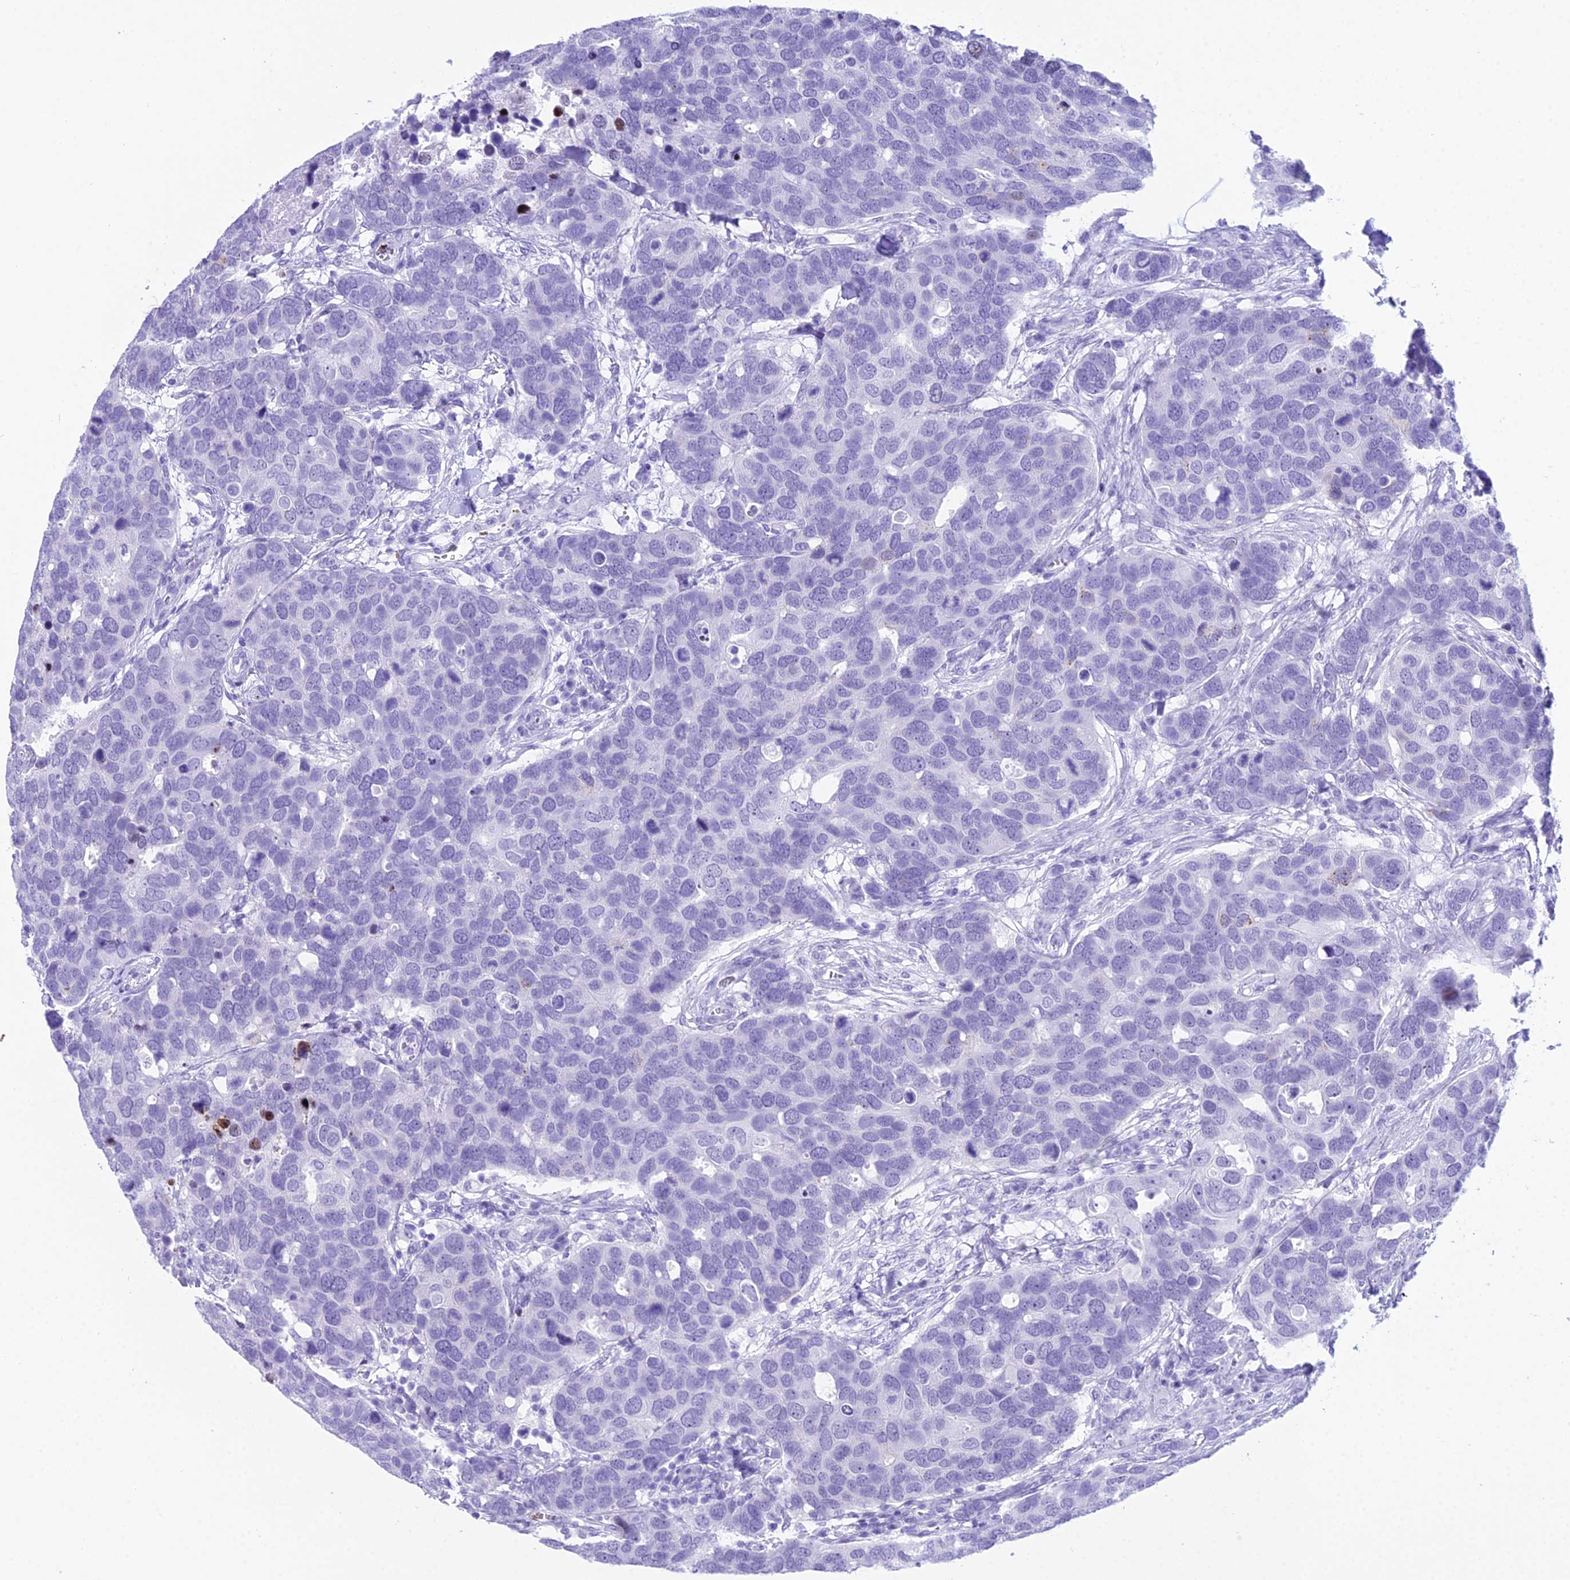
{"staining": {"intensity": "weak", "quantity": "<25%", "location": "nuclear"}, "tissue": "breast cancer", "cell_type": "Tumor cells", "image_type": "cancer", "snomed": [{"axis": "morphology", "description": "Duct carcinoma"}, {"axis": "topography", "description": "Breast"}], "caption": "Immunohistochemistry image of human infiltrating ductal carcinoma (breast) stained for a protein (brown), which exhibits no staining in tumor cells.", "gene": "RNPS1", "patient": {"sex": "female", "age": 83}}